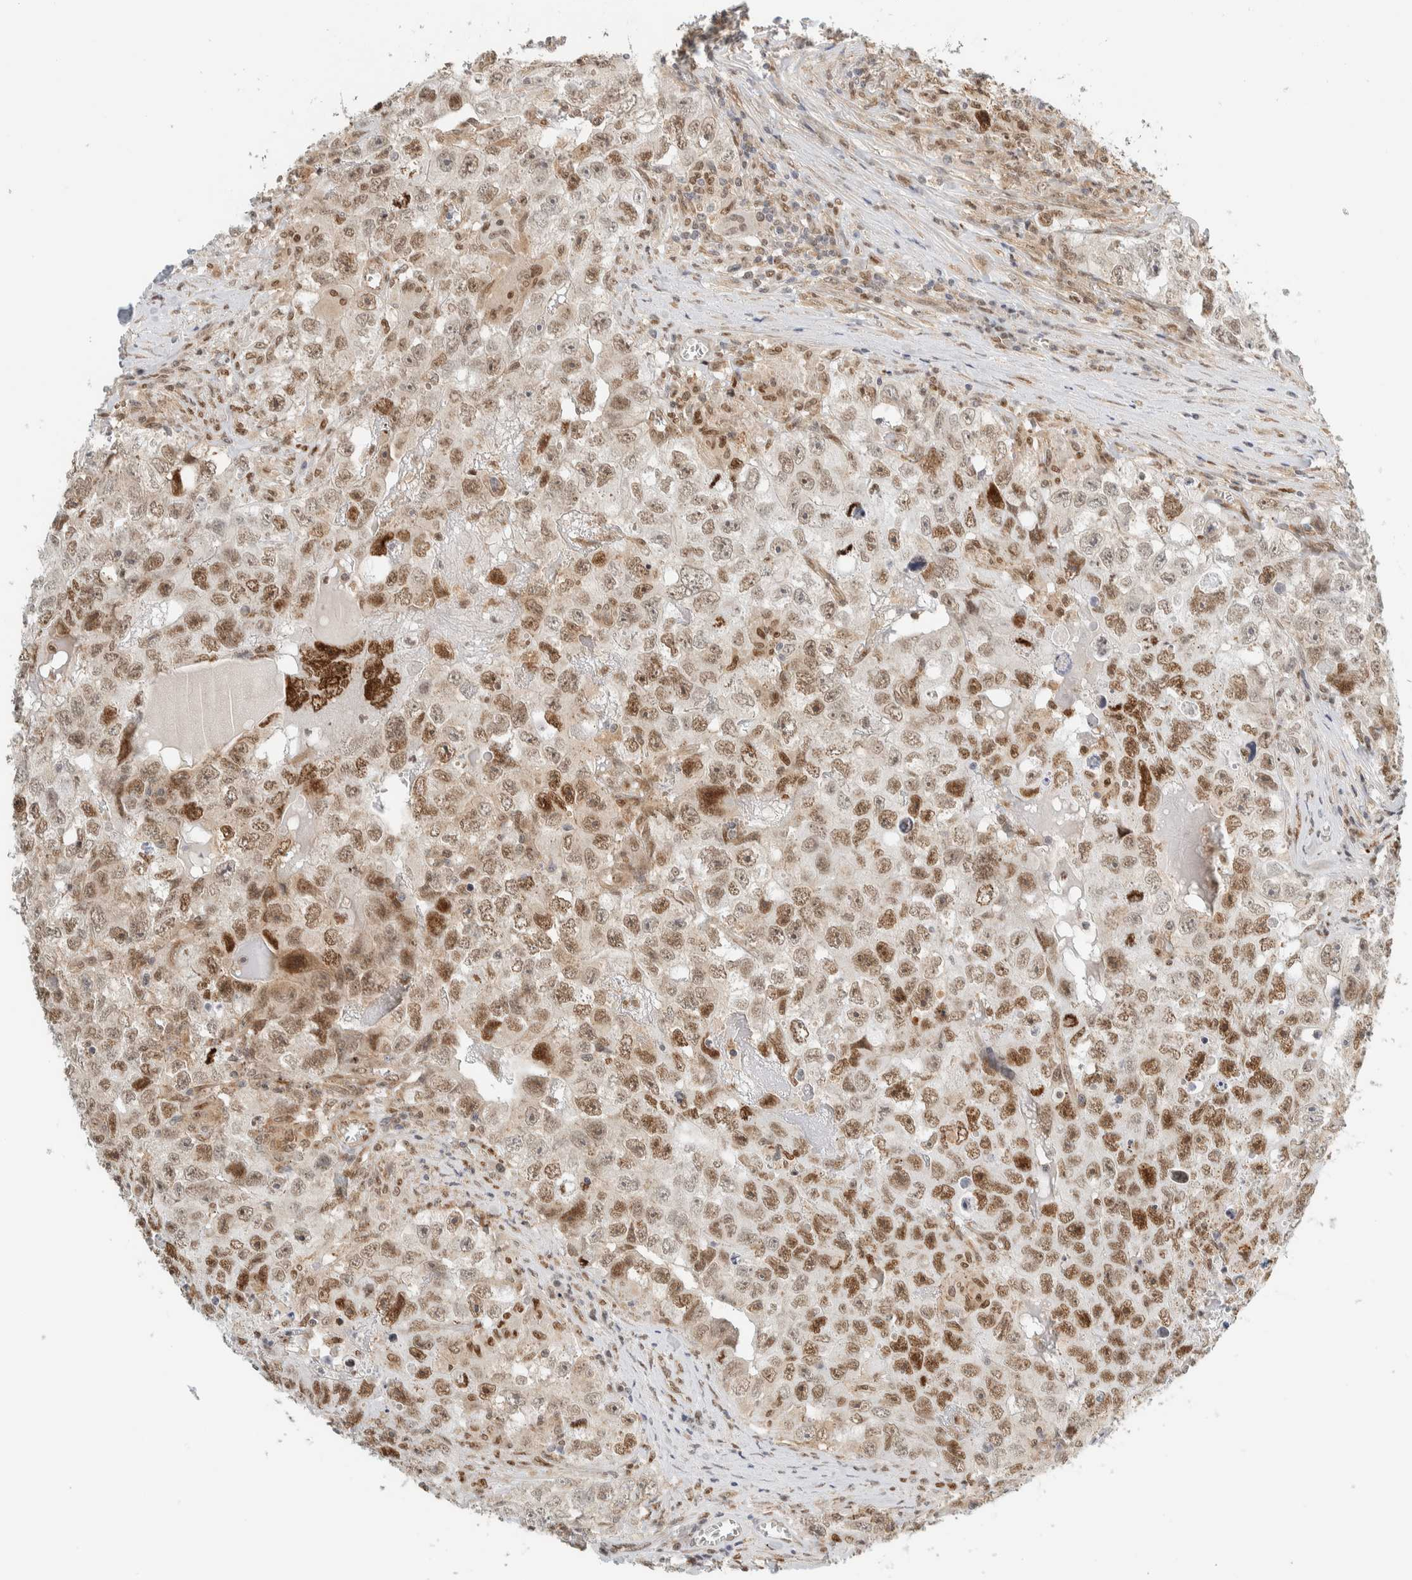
{"staining": {"intensity": "moderate", "quantity": ">75%", "location": "nuclear"}, "tissue": "testis cancer", "cell_type": "Tumor cells", "image_type": "cancer", "snomed": [{"axis": "morphology", "description": "Seminoma, NOS"}, {"axis": "morphology", "description": "Carcinoma, Embryonal, NOS"}, {"axis": "topography", "description": "Testis"}], "caption": "Testis cancer (seminoma) stained with DAB immunohistochemistry shows medium levels of moderate nuclear staining in approximately >75% of tumor cells.", "gene": "TFE3", "patient": {"sex": "male", "age": 43}}